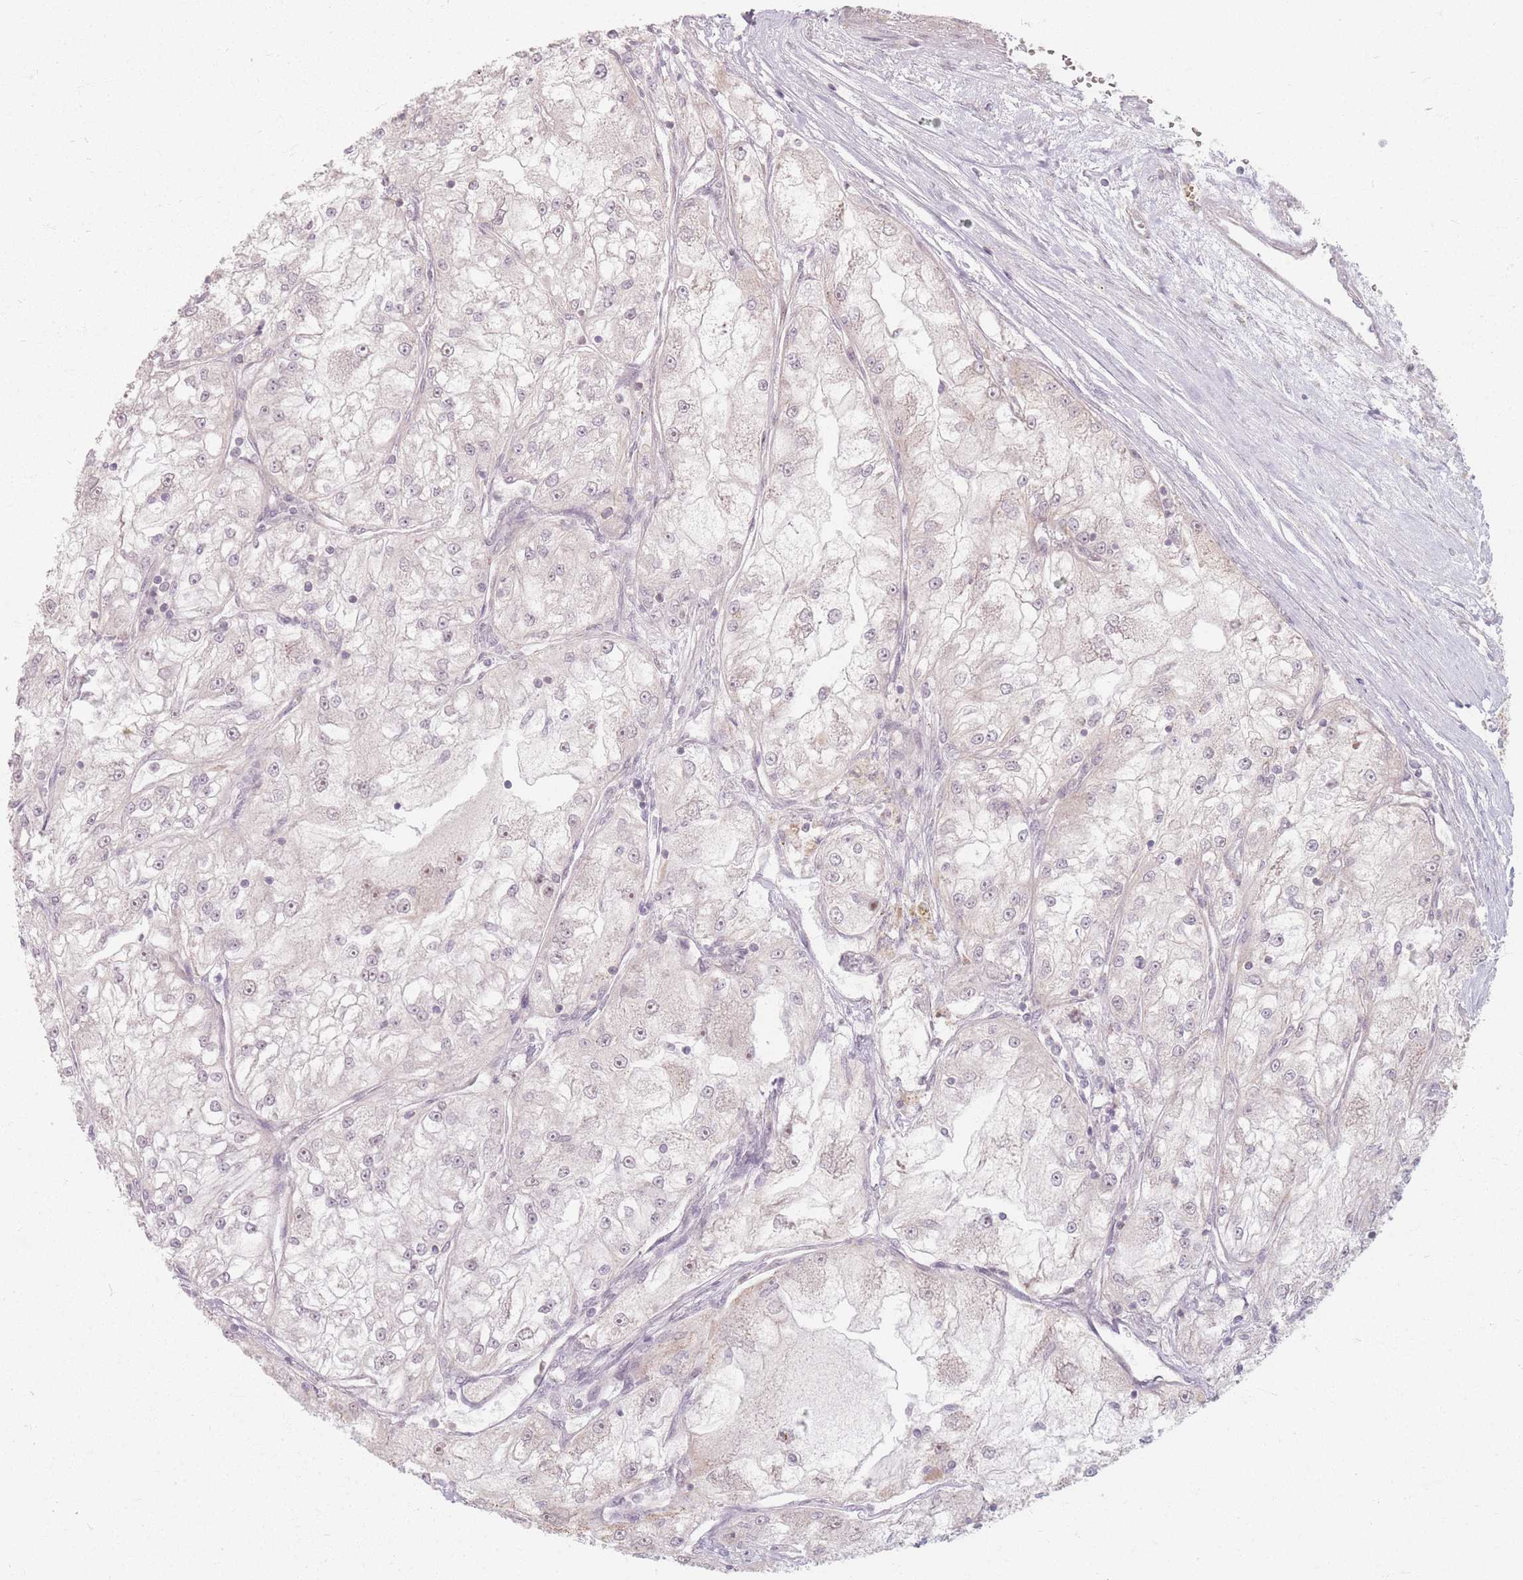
{"staining": {"intensity": "weak", "quantity": "<25%", "location": "cytoplasmic/membranous"}, "tissue": "renal cancer", "cell_type": "Tumor cells", "image_type": "cancer", "snomed": [{"axis": "morphology", "description": "Adenocarcinoma, NOS"}, {"axis": "topography", "description": "Kidney"}], "caption": "A high-resolution micrograph shows immunohistochemistry staining of renal cancer (adenocarcinoma), which demonstrates no significant staining in tumor cells.", "gene": "GABRA6", "patient": {"sex": "female", "age": 72}}